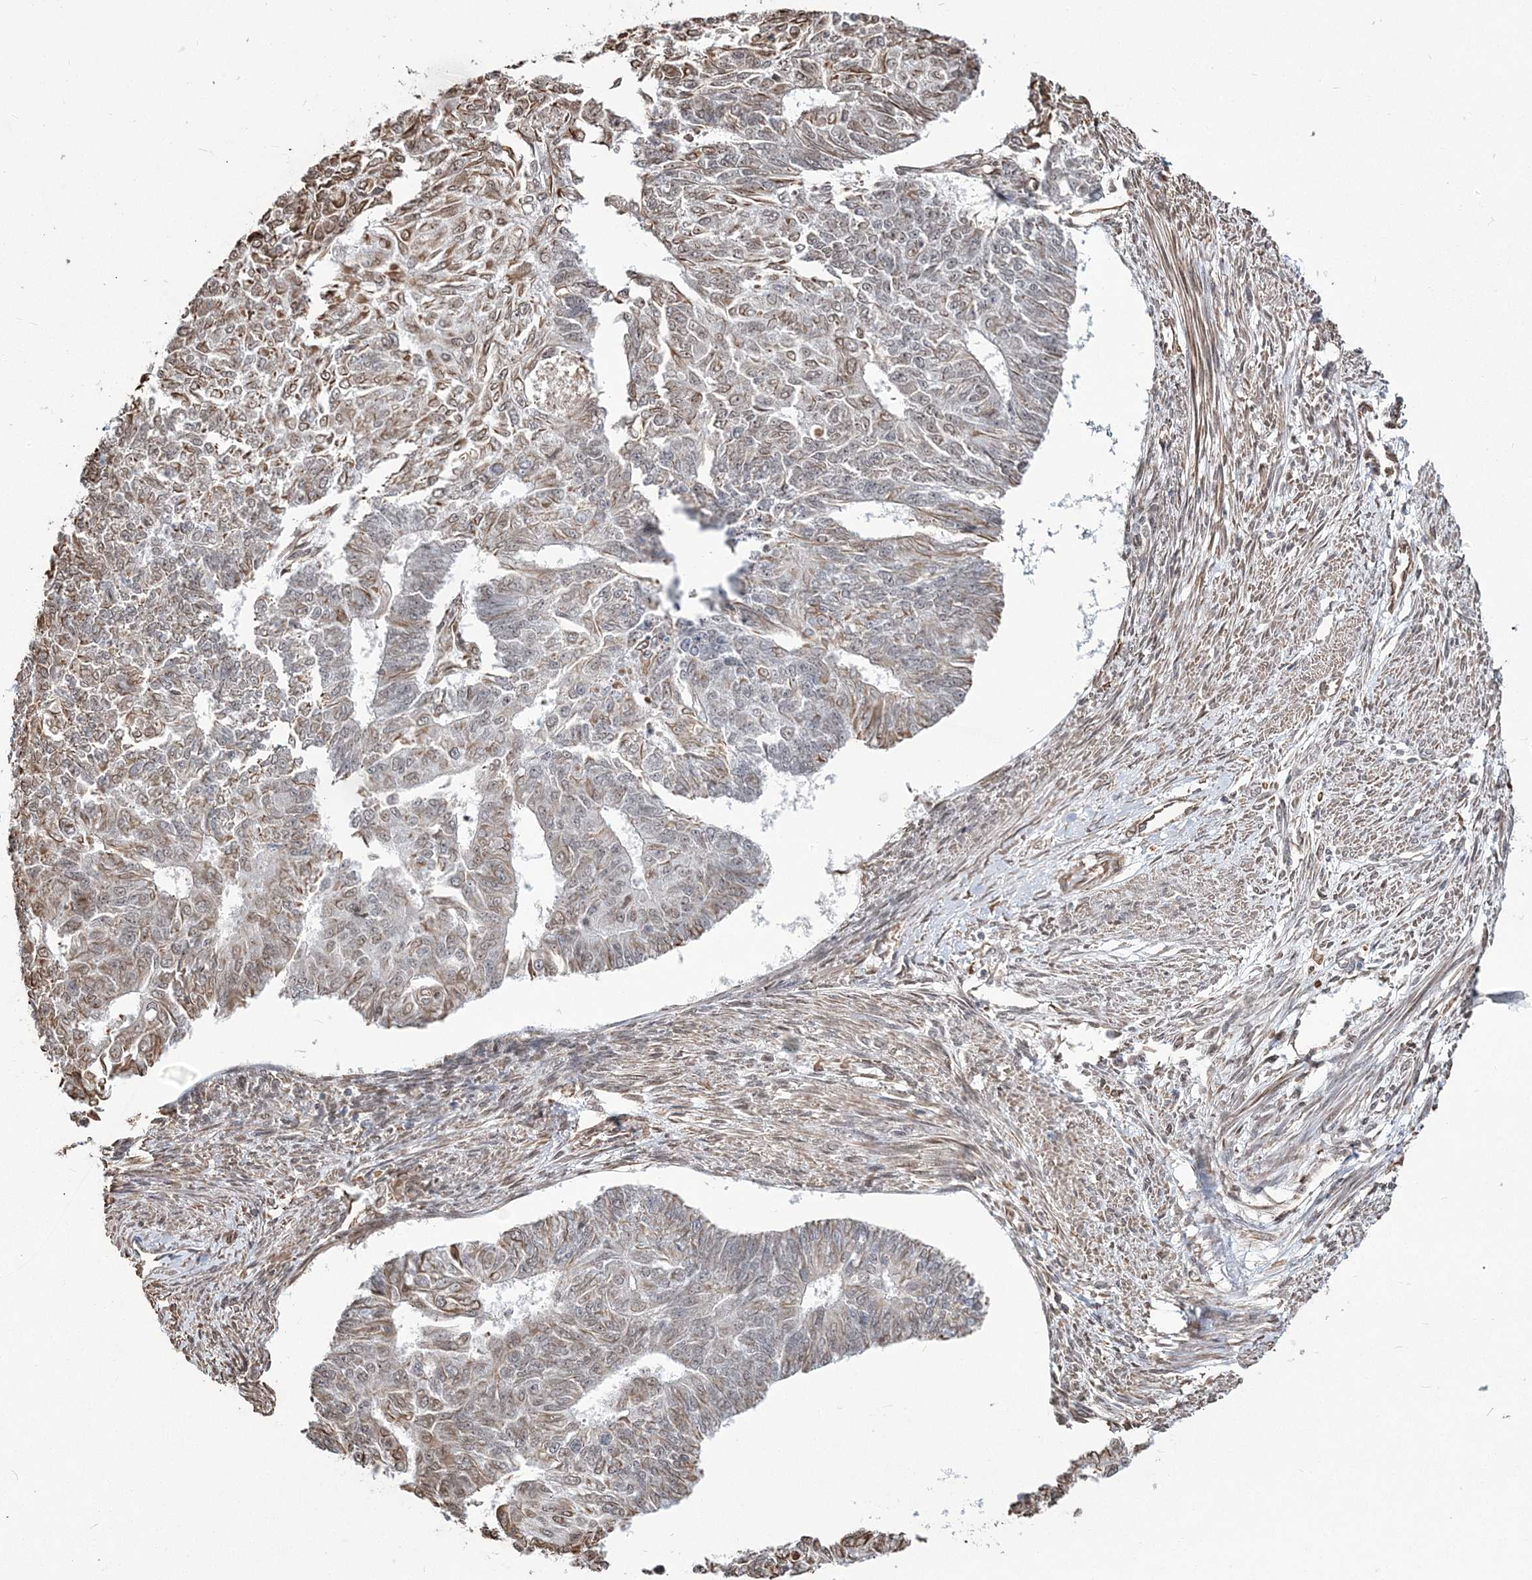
{"staining": {"intensity": "weak", "quantity": "25%-75%", "location": "cytoplasmic/membranous"}, "tissue": "endometrial cancer", "cell_type": "Tumor cells", "image_type": "cancer", "snomed": [{"axis": "morphology", "description": "Adenocarcinoma, NOS"}, {"axis": "topography", "description": "Endometrium"}], "caption": "Adenocarcinoma (endometrial) tissue shows weak cytoplasmic/membranous expression in approximately 25%-75% of tumor cells Nuclei are stained in blue.", "gene": "ATP11B", "patient": {"sex": "female", "age": 32}}